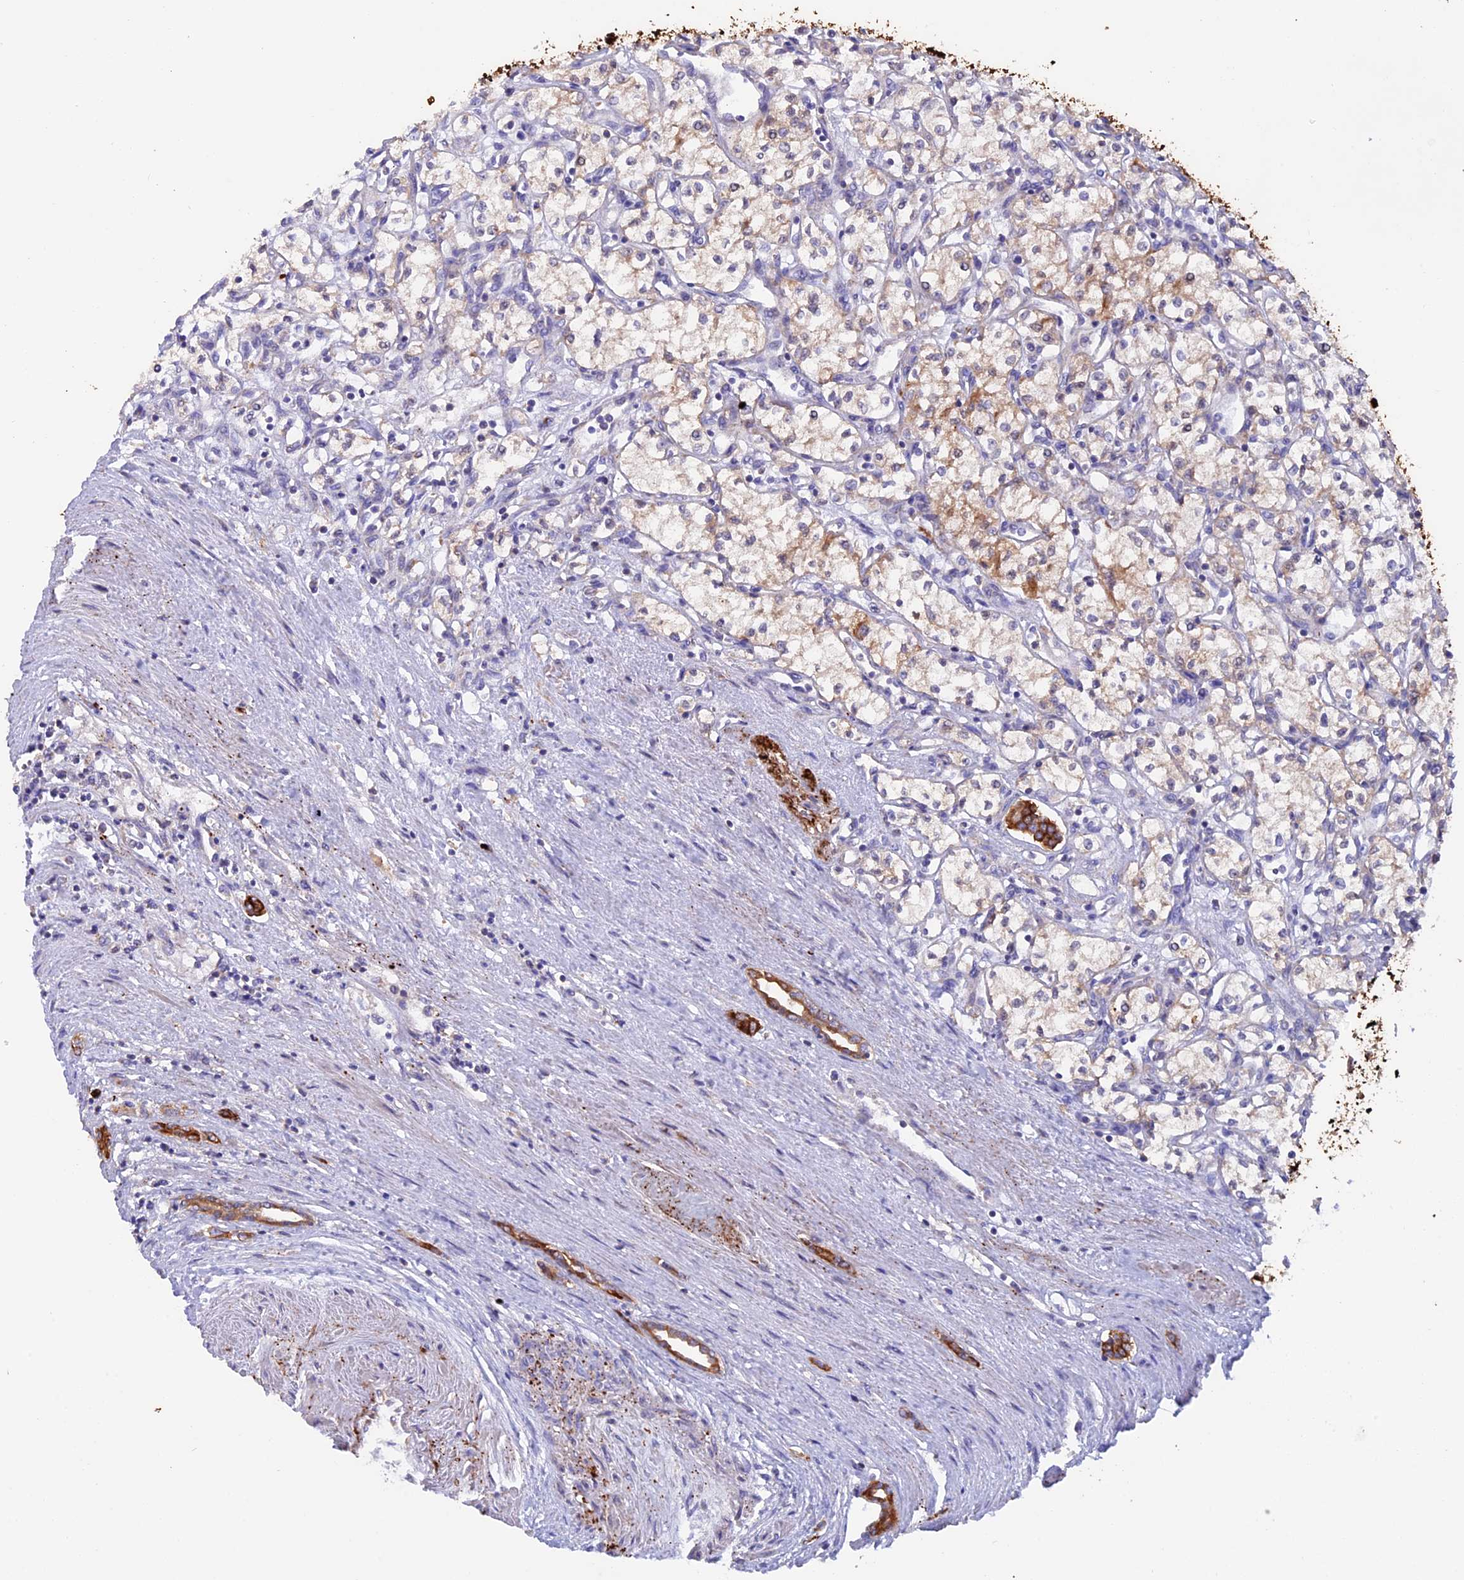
{"staining": {"intensity": "moderate", "quantity": "<25%", "location": "cytoplasmic/membranous"}, "tissue": "renal cancer", "cell_type": "Tumor cells", "image_type": "cancer", "snomed": [{"axis": "morphology", "description": "Adenocarcinoma, NOS"}, {"axis": "topography", "description": "Kidney"}], "caption": "Immunohistochemistry micrograph of neoplastic tissue: human adenocarcinoma (renal) stained using immunohistochemistry demonstrates low levels of moderate protein expression localized specifically in the cytoplasmic/membranous of tumor cells, appearing as a cytoplasmic/membranous brown color.", "gene": "PTPN9", "patient": {"sex": "male", "age": 59}}